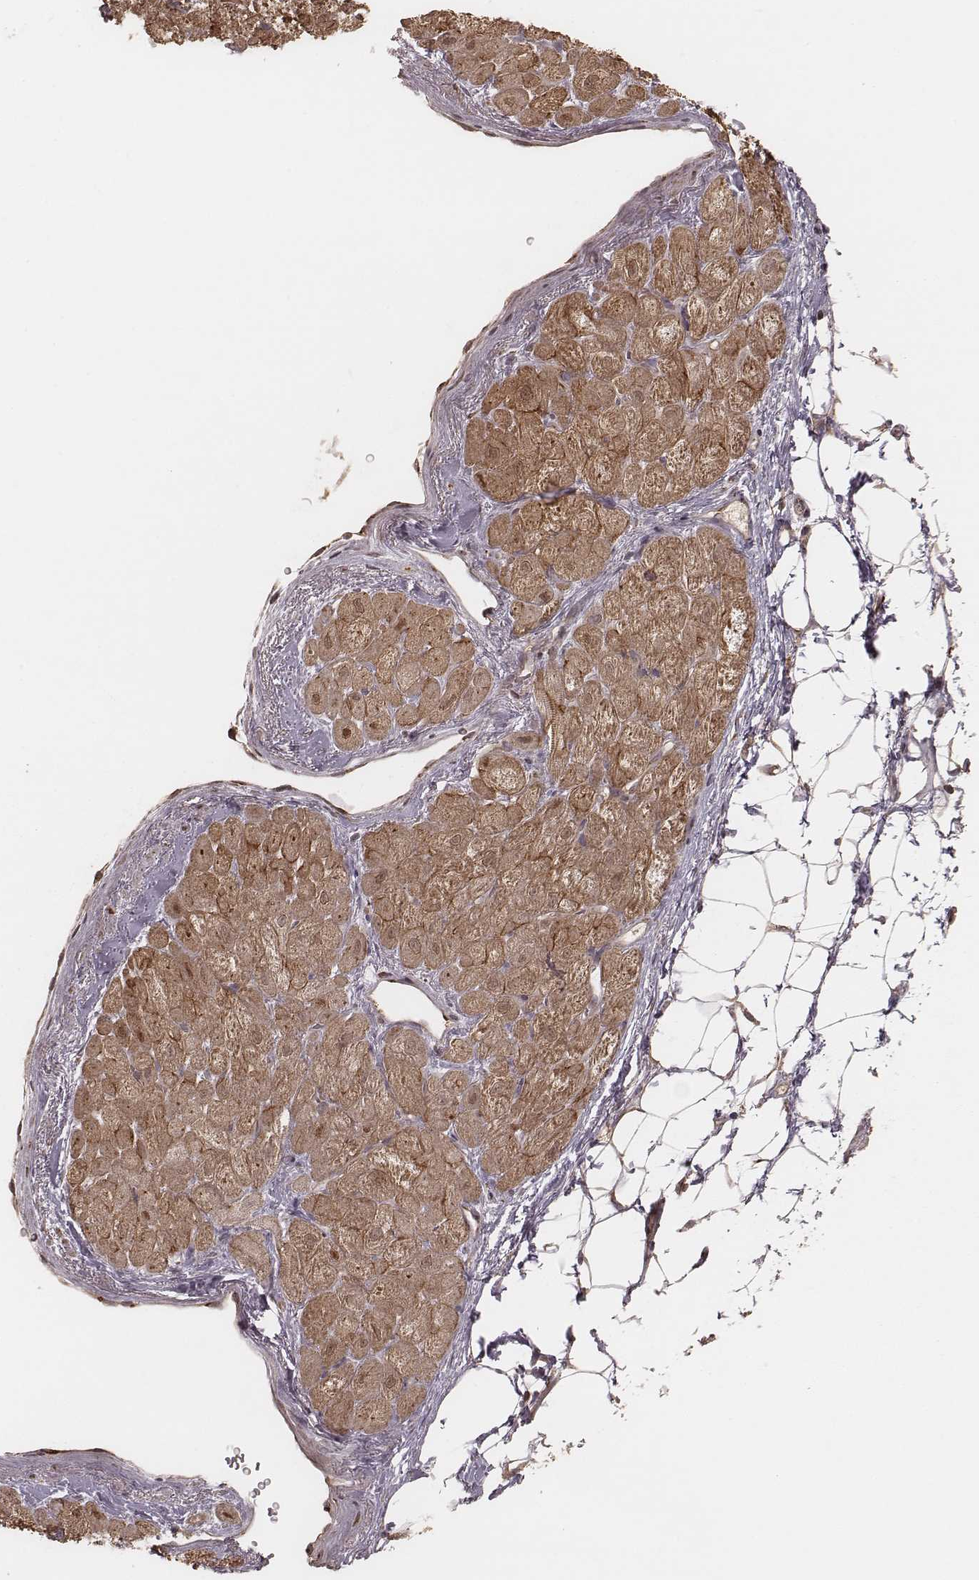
{"staining": {"intensity": "moderate", "quantity": ">75%", "location": "cytoplasmic/membranous"}, "tissue": "heart muscle", "cell_type": "Cardiomyocytes", "image_type": "normal", "snomed": [{"axis": "morphology", "description": "Normal tissue, NOS"}, {"axis": "topography", "description": "Heart"}], "caption": "Immunohistochemical staining of unremarkable heart muscle demonstrates medium levels of moderate cytoplasmic/membranous positivity in about >75% of cardiomyocytes.", "gene": "MYO19", "patient": {"sex": "female", "age": 69}}